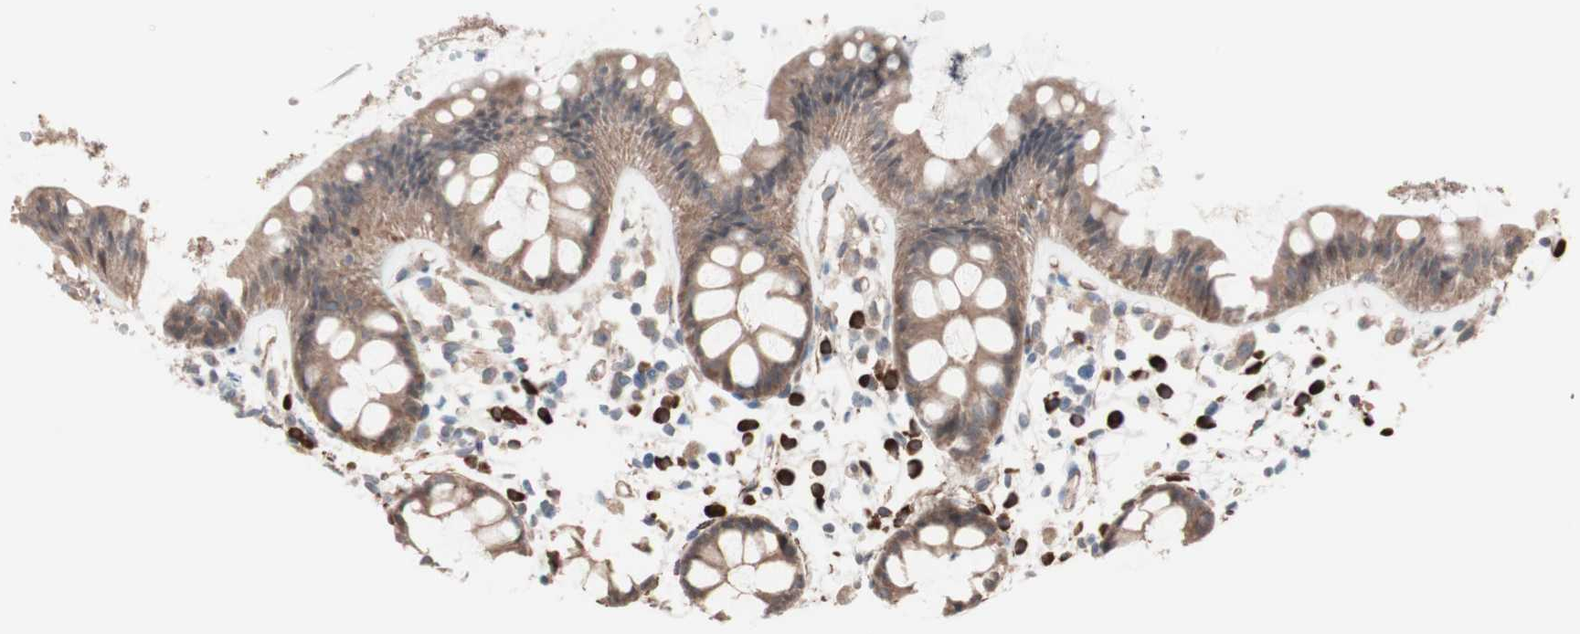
{"staining": {"intensity": "moderate", "quantity": ">75%", "location": "cytoplasmic/membranous"}, "tissue": "rectum", "cell_type": "Glandular cells", "image_type": "normal", "snomed": [{"axis": "morphology", "description": "Normal tissue, NOS"}, {"axis": "topography", "description": "Rectum"}], "caption": "An immunohistochemistry (IHC) micrograph of normal tissue is shown. Protein staining in brown labels moderate cytoplasmic/membranous positivity in rectum within glandular cells.", "gene": "ALG5", "patient": {"sex": "female", "age": 66}}